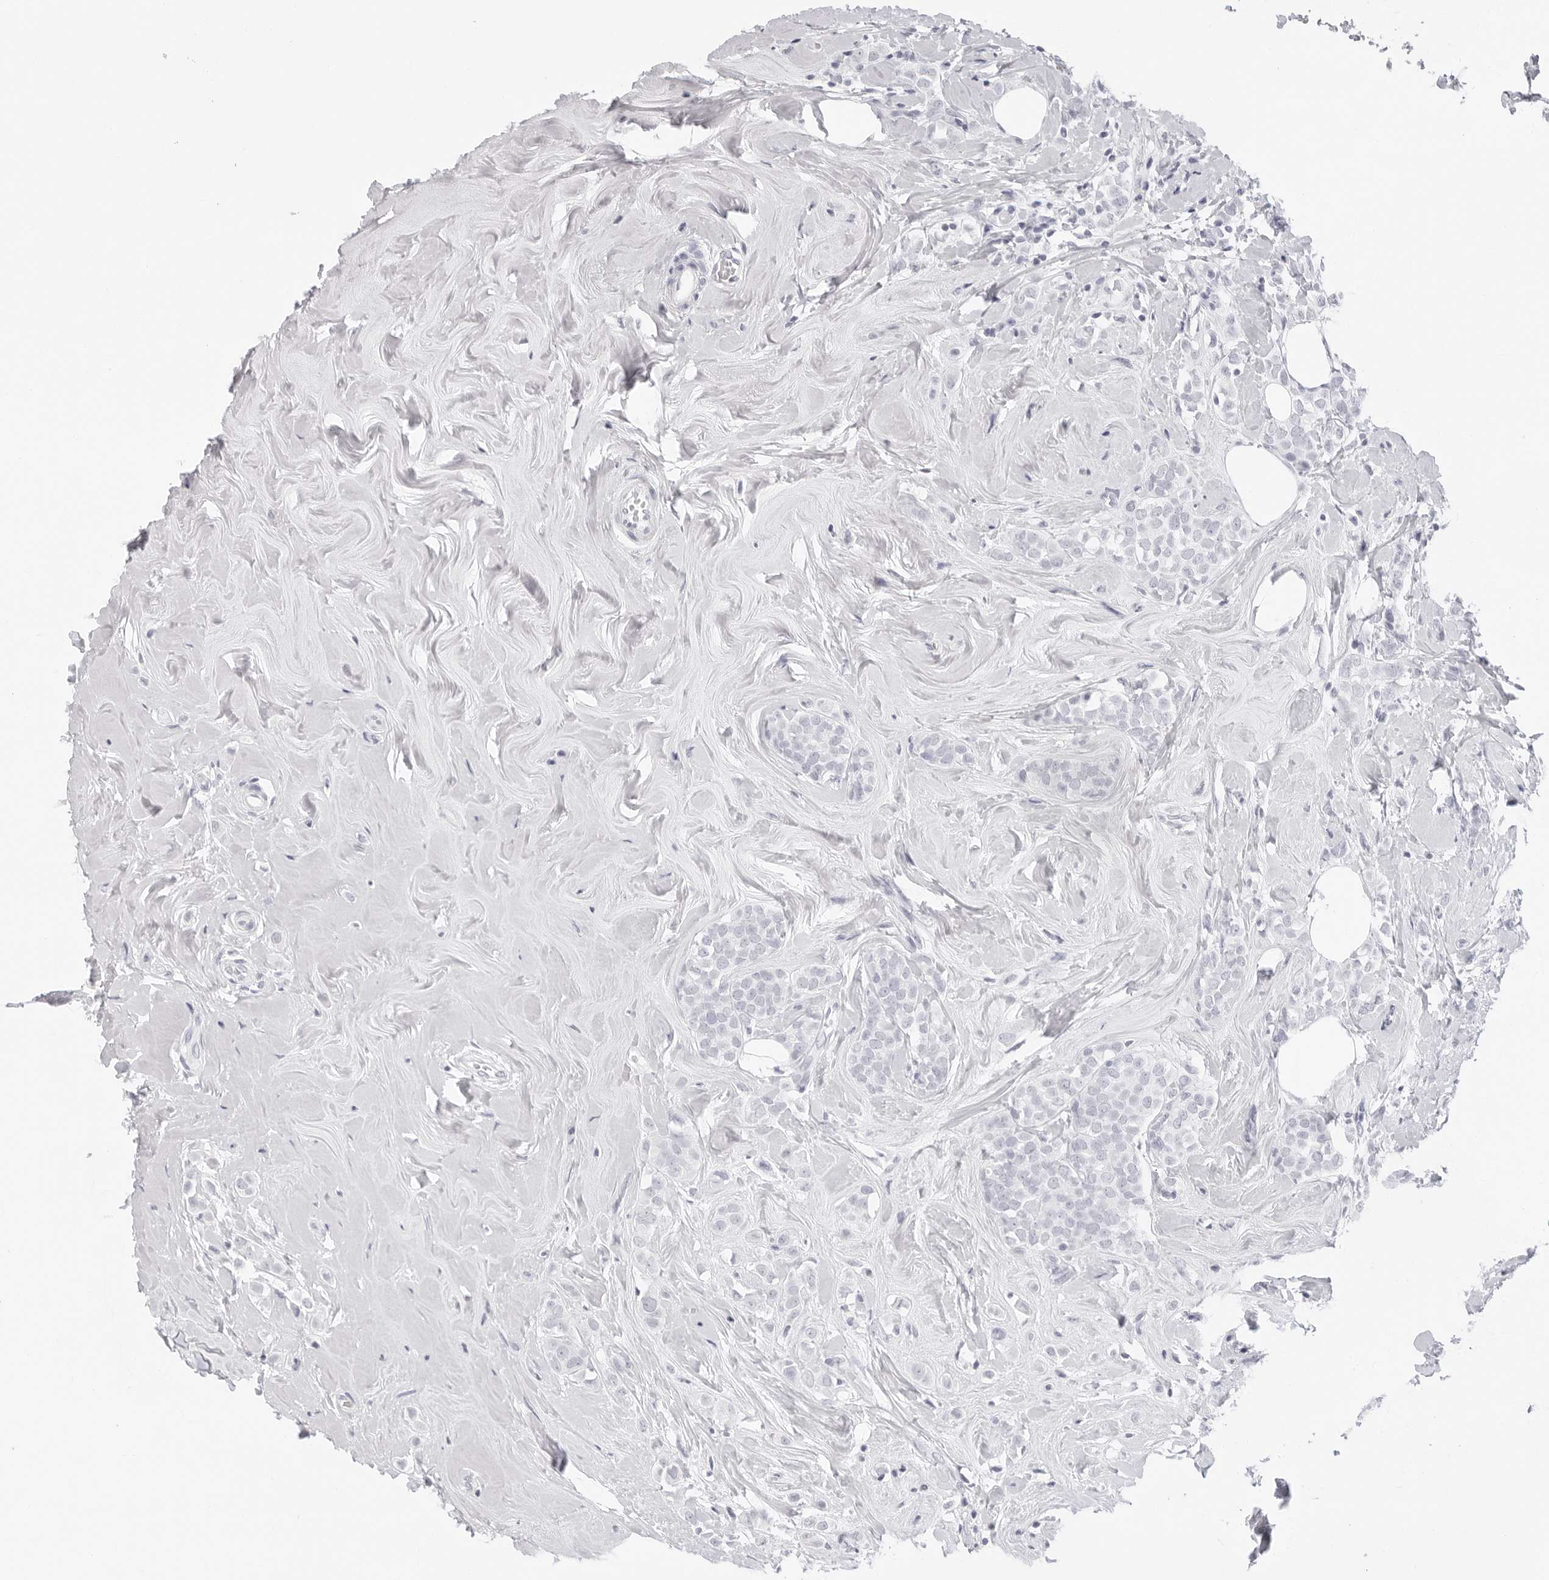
{"staining": {"intensity": "negative", "quantity": "none", "location": "none"}, "tissue": "breast cancer", "cell_type": "Tumor cells", "image_type": "cancer", "snomed": [{"axis": "morphology", "description": "Lobular carcinoma"}, {"axis": "topography", "description": "Breast"}], "caption": "Immunohistochemical staining of breast lobular carcinoma shows no significant expression in tumor cells. The staining was performed using DAB (3,3'-diaminobenzidine) to visualize the protein expression in brown, while the nuclei were stained in blue with hematoxylin (Magnification: 20x).", "gene": "CST5", "patient": {"sex": "female", "age": 47}}